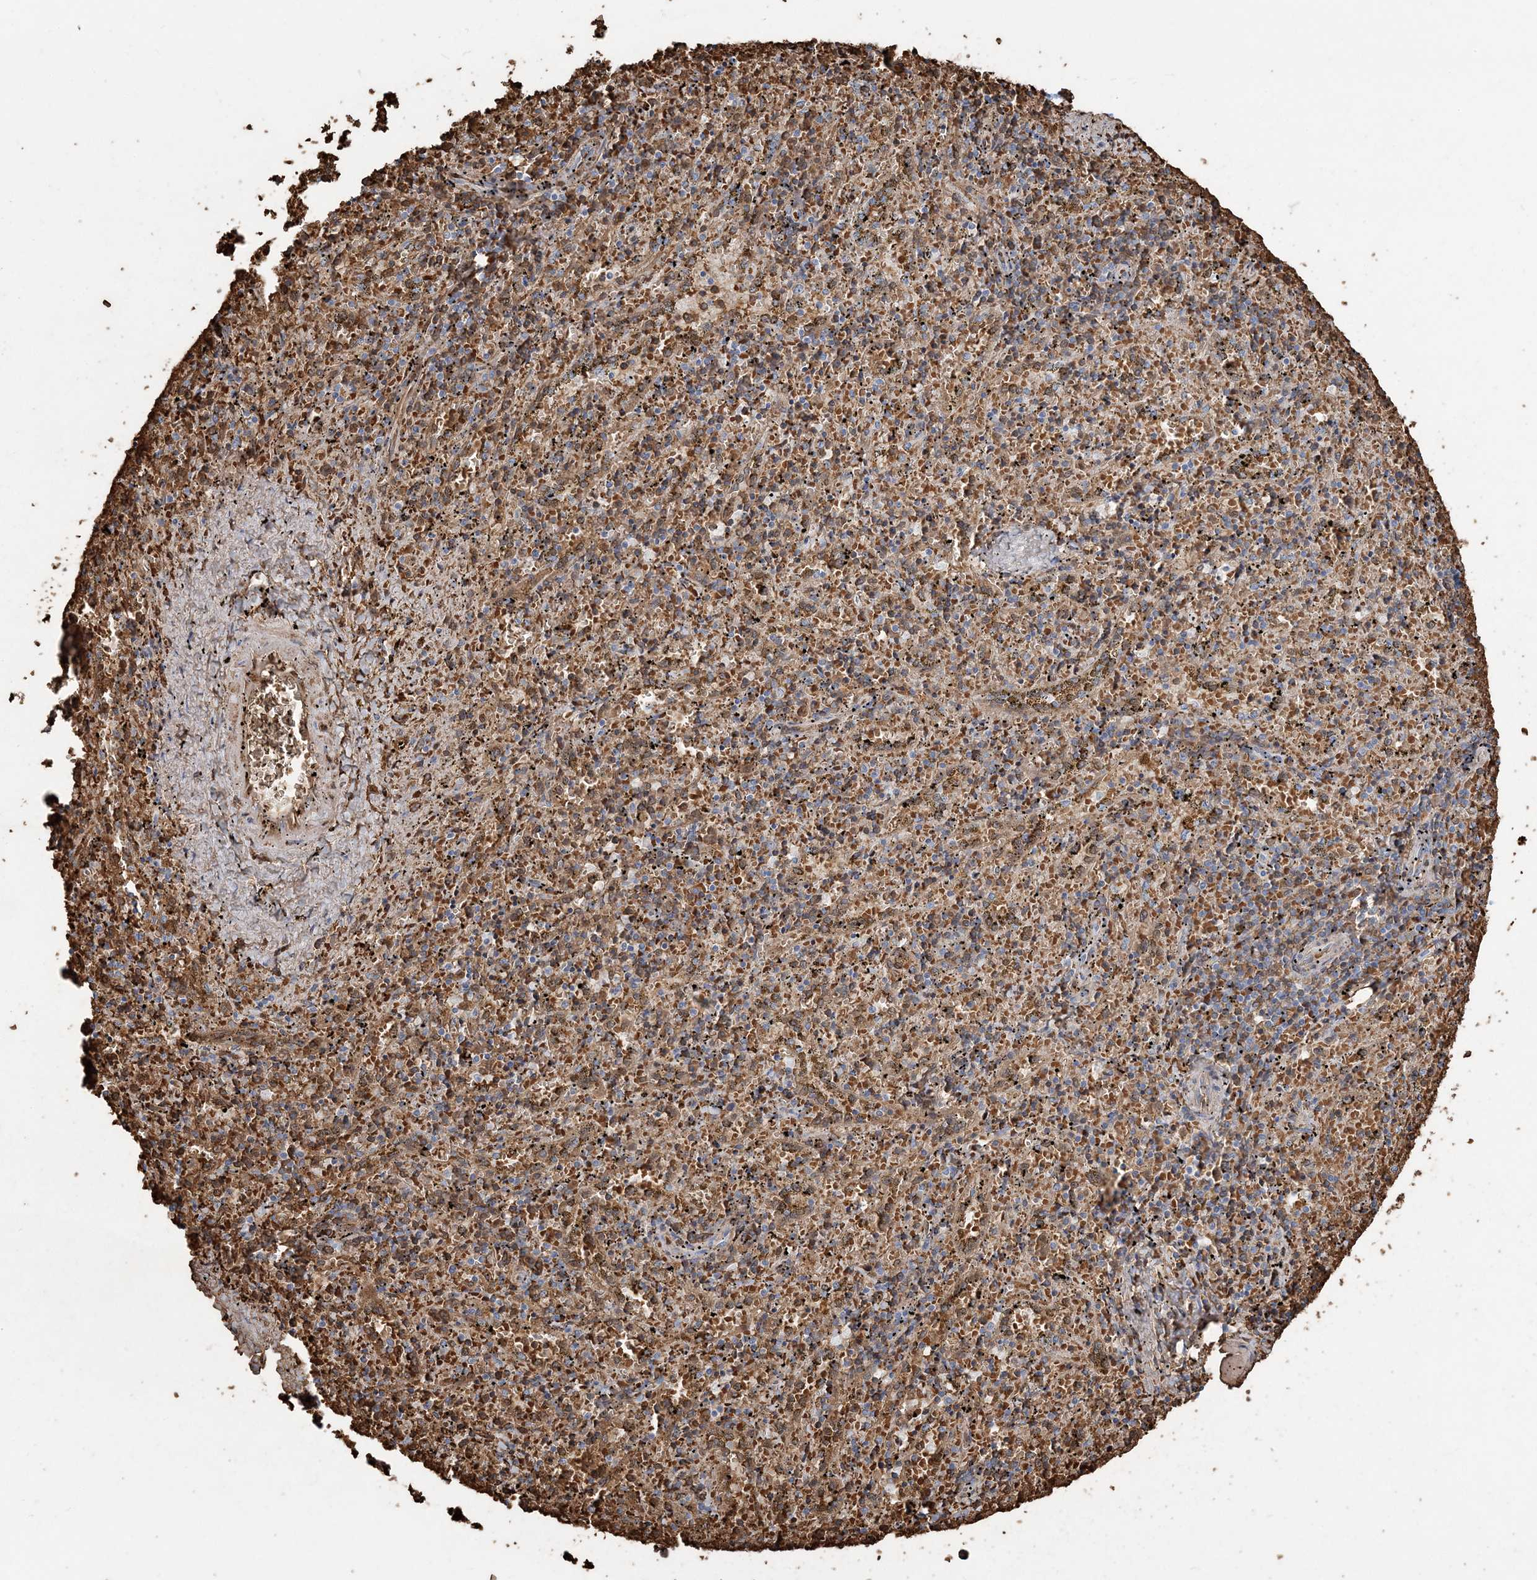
{"staining": {"intensity": "negative", "quantity": "none", "location": "none"}, "tissue": "spleen", "cell_type": "Cells in red pulp", "image_type": "normal", "snomed": [{"axis": "morphology", "description": "Normal tissue, NOS"}, {"axis": "topography", "description": "Spleen"}], "caption": "Cells in red pulp show no significant protein expression in benign spleen.", "gene": "HBD", "patient": {"sex": "male", "age": 11}}